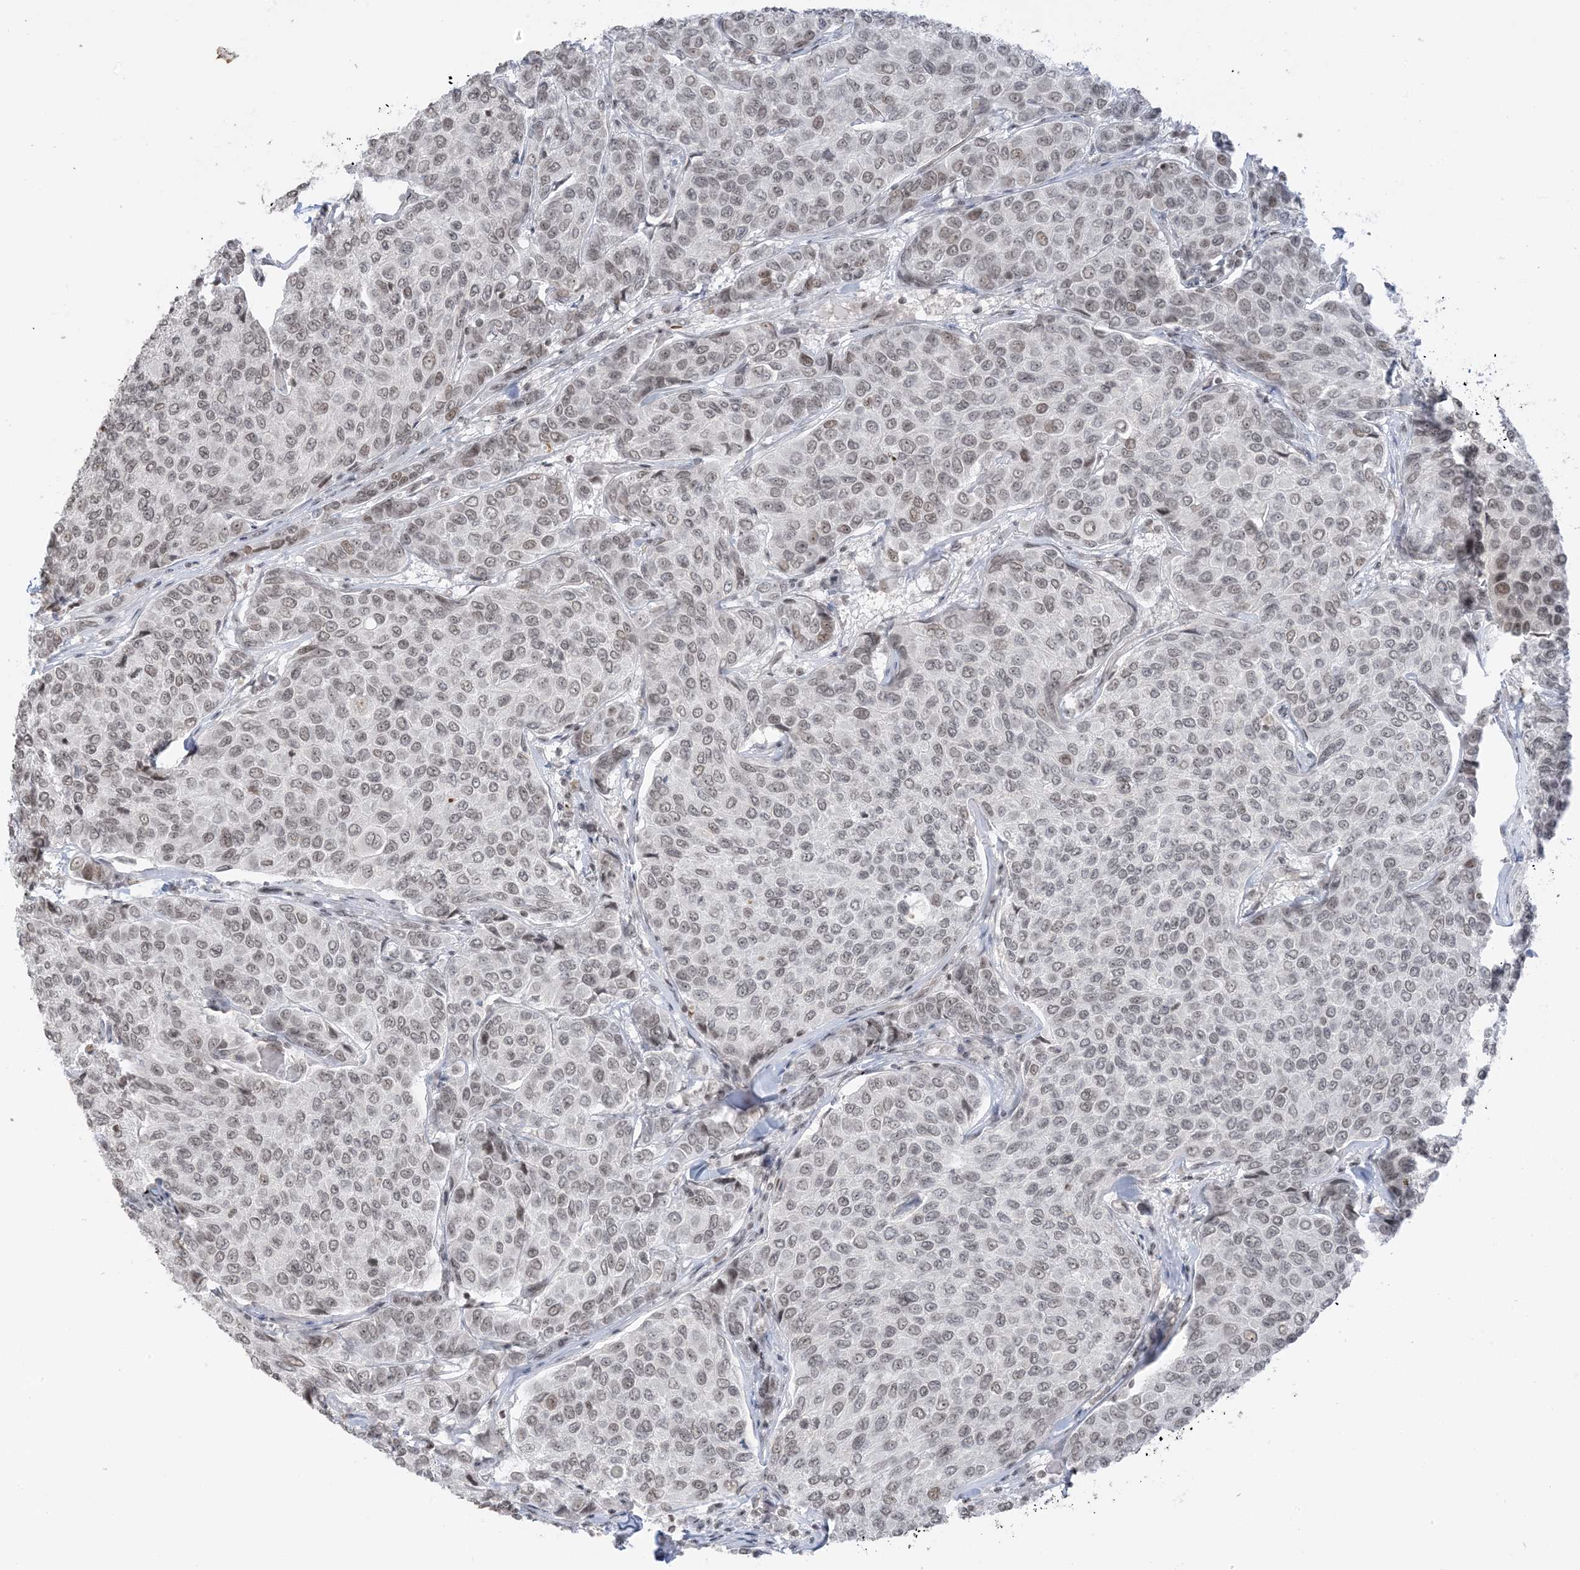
{"staining": {"intensity": "weak", "quantity": ">75%", "location": "nuclear"}, "tissue": "breast cancer", "cell_type": "Tumor cells", "image_type": "cancer", "snomed": [{"axis": "morphology", "description": "Duct carcinoma"}, {"axis": "topography", "description": "Breast"}], "caption": "Immunohistochemistry of breast cancer demonstrates low levels of weak nuclear expression in approximately >75% of tumor cells.", "gene": "METAP1D", "patient": {"sex": "female", "age": 55}}